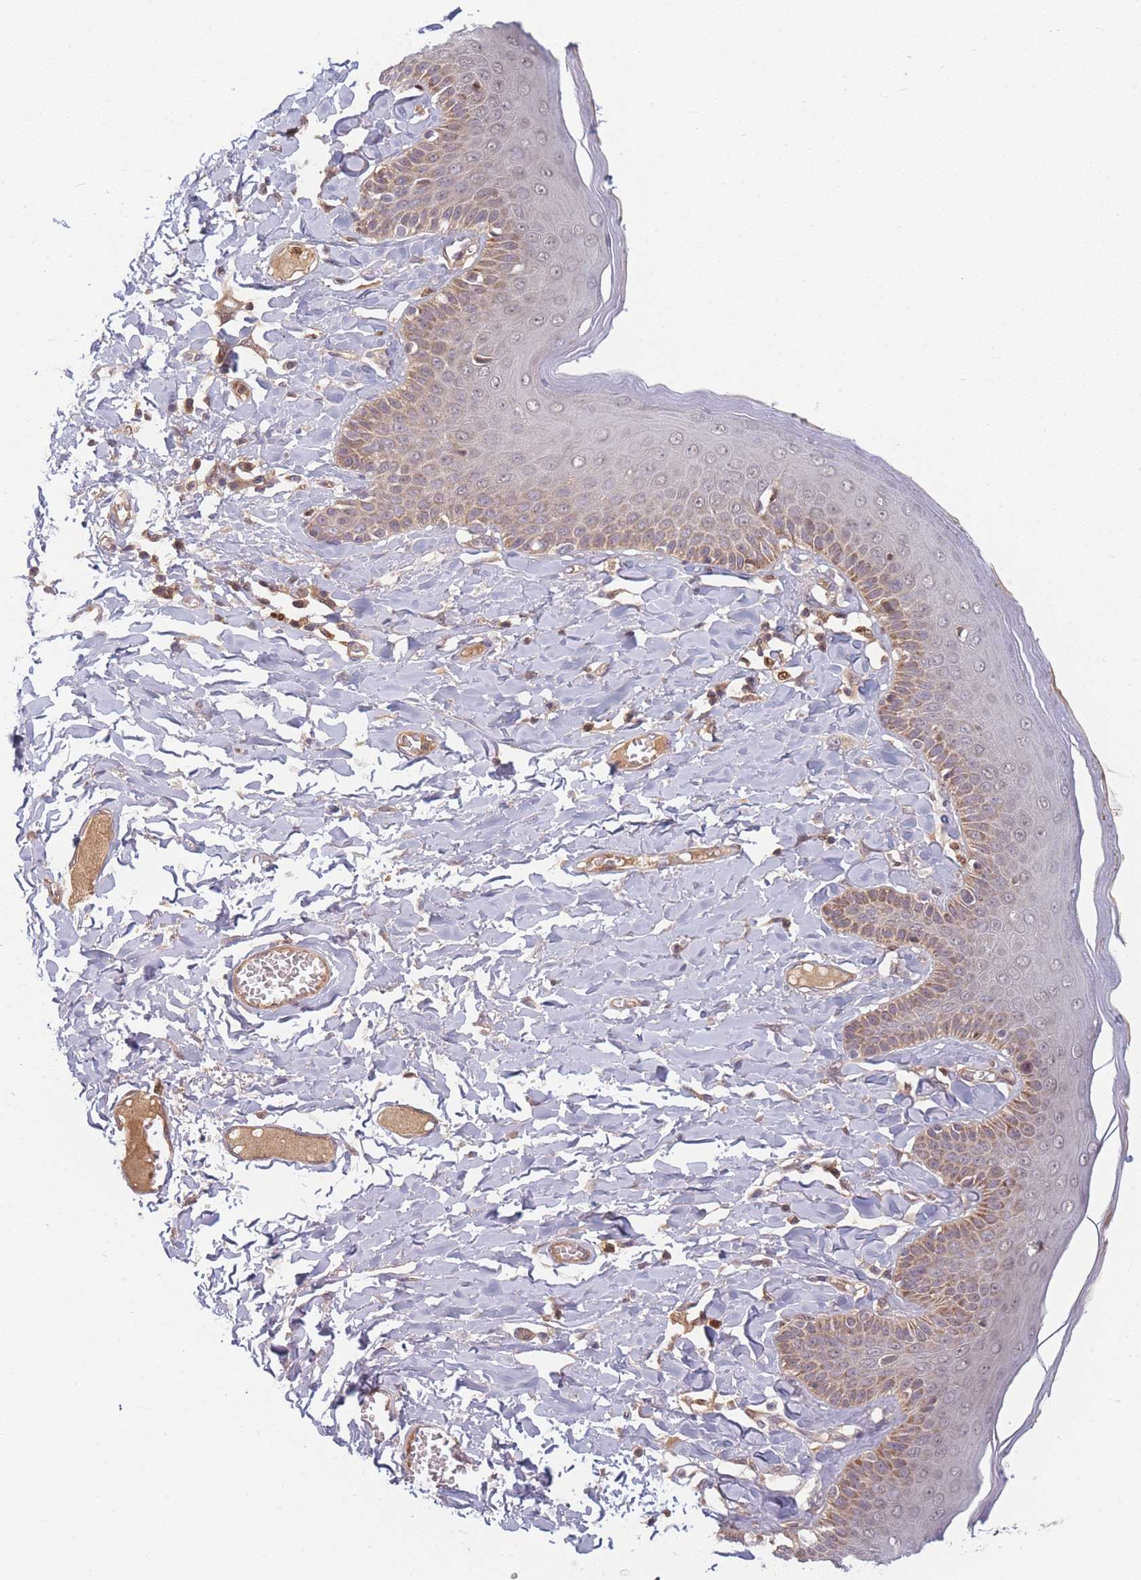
{"staining": {"intensity": "moderate", "quantity": "25%-75%", "location": "cytoplasmic/membranous"}, "tissue": "skin", "cell_type": "Epidermal cells", "image_type": "normal", "snomed": [{"axis": "morphology", "description": "Normal tissue, NOS"}, {"axis": "topography", "description": "Anal"}], "caption": "Epidermal cells show moderate cytoplasmic/membranous expression in approximately 25%-75% of cells in benign skin.", "gene": "FAM153A", "patient": {"sex": "male", "age": 69}}